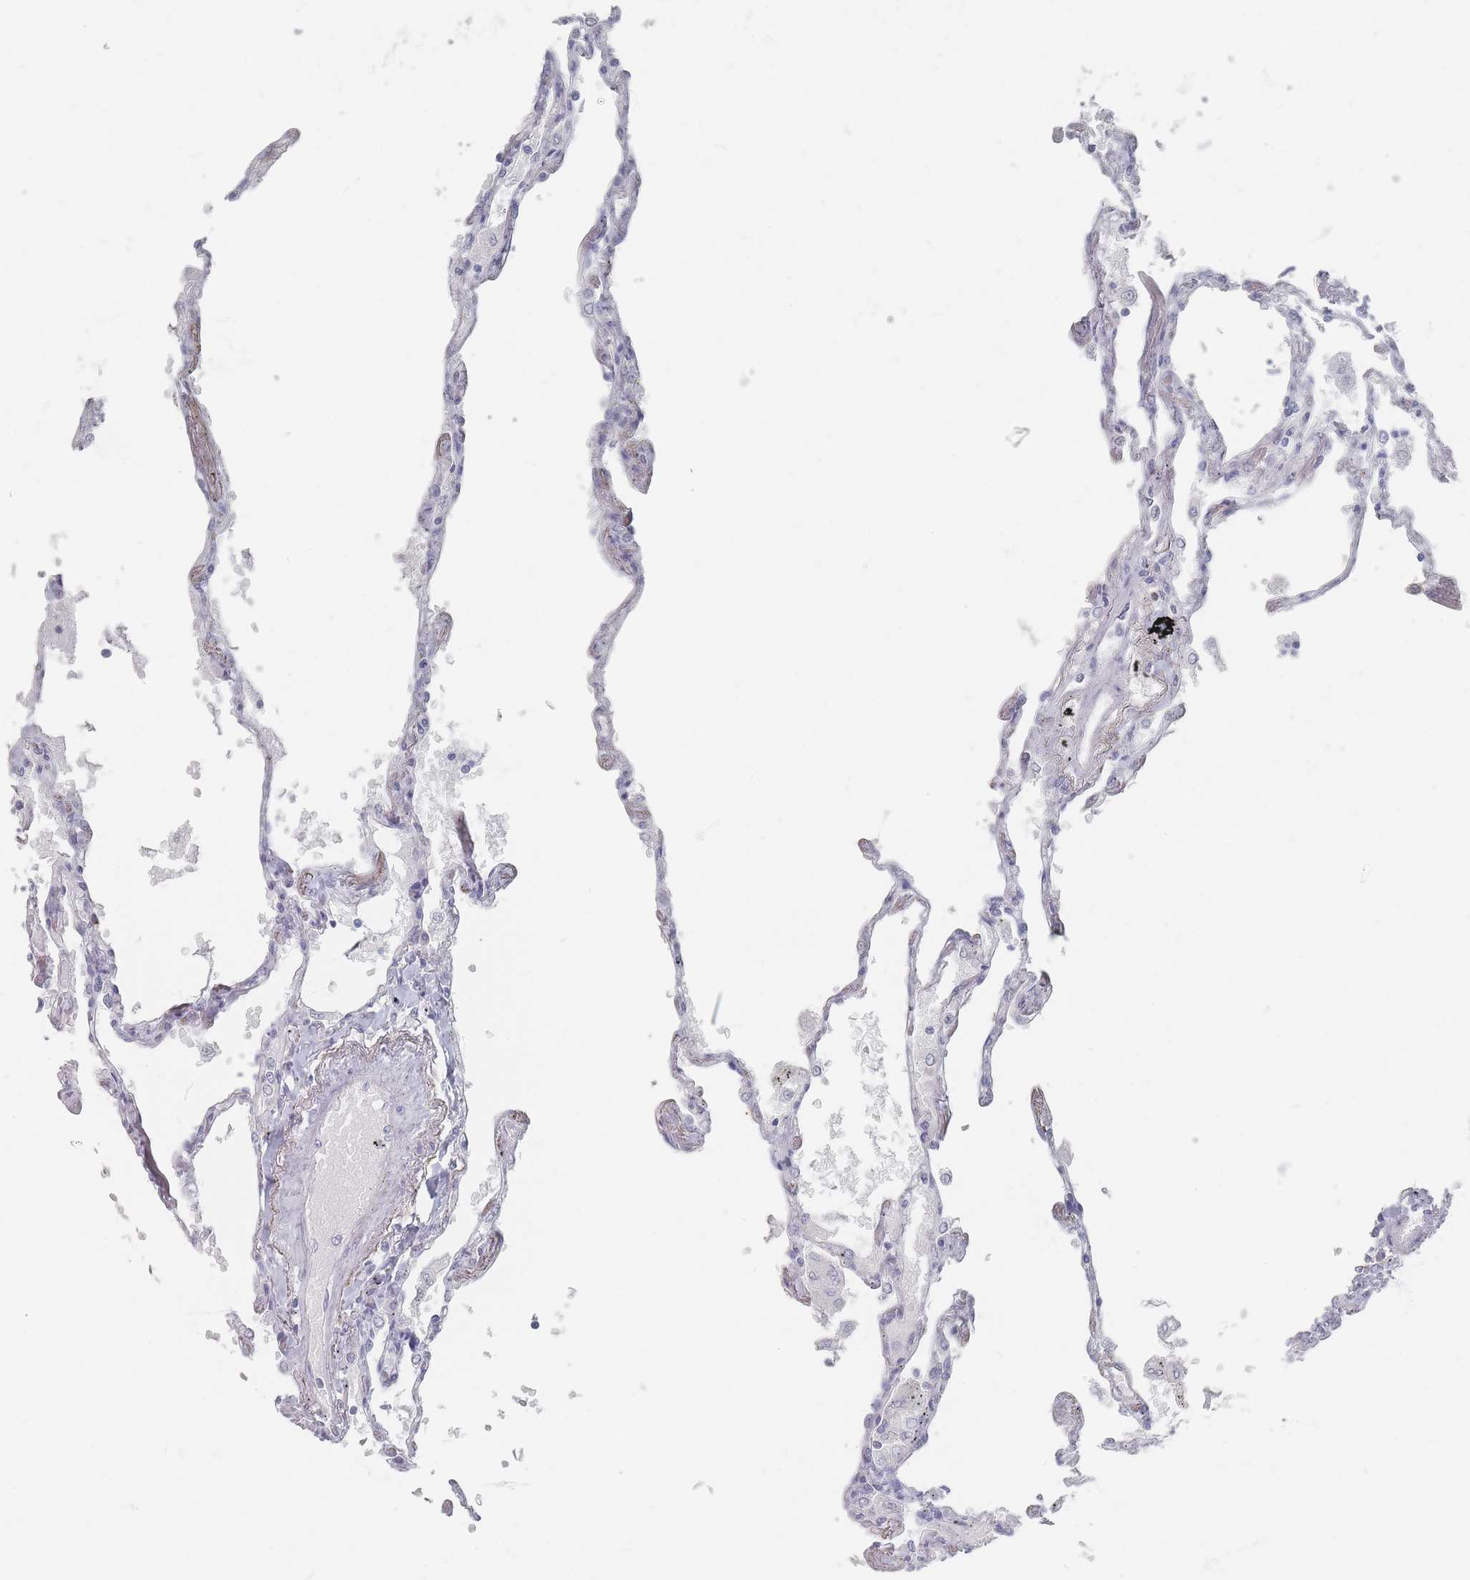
{"staining": {"intensity": "negative", "quantity": "none", "location": "none"}, "tissue": "lung", "cell_type": "Alveolar cells", "image_type": "normal", "snomed": [{"axis": "morphology", "description": "Normal tissue, NOS"}, {"axis": "topography", "description": "Lung"}], "caption": "Immunohistochemistry (IHC) of unremarkable lung exhibits no expression in alveolar cells. Brightfield microscopy of immunohistochemistry stained with DAB (3,3'-diaminobenzidine) (brown) and hematoxylin (blue), captured at high magnification.", "gene": "CD37", "patient": {"sex": "female", "age": 67}}